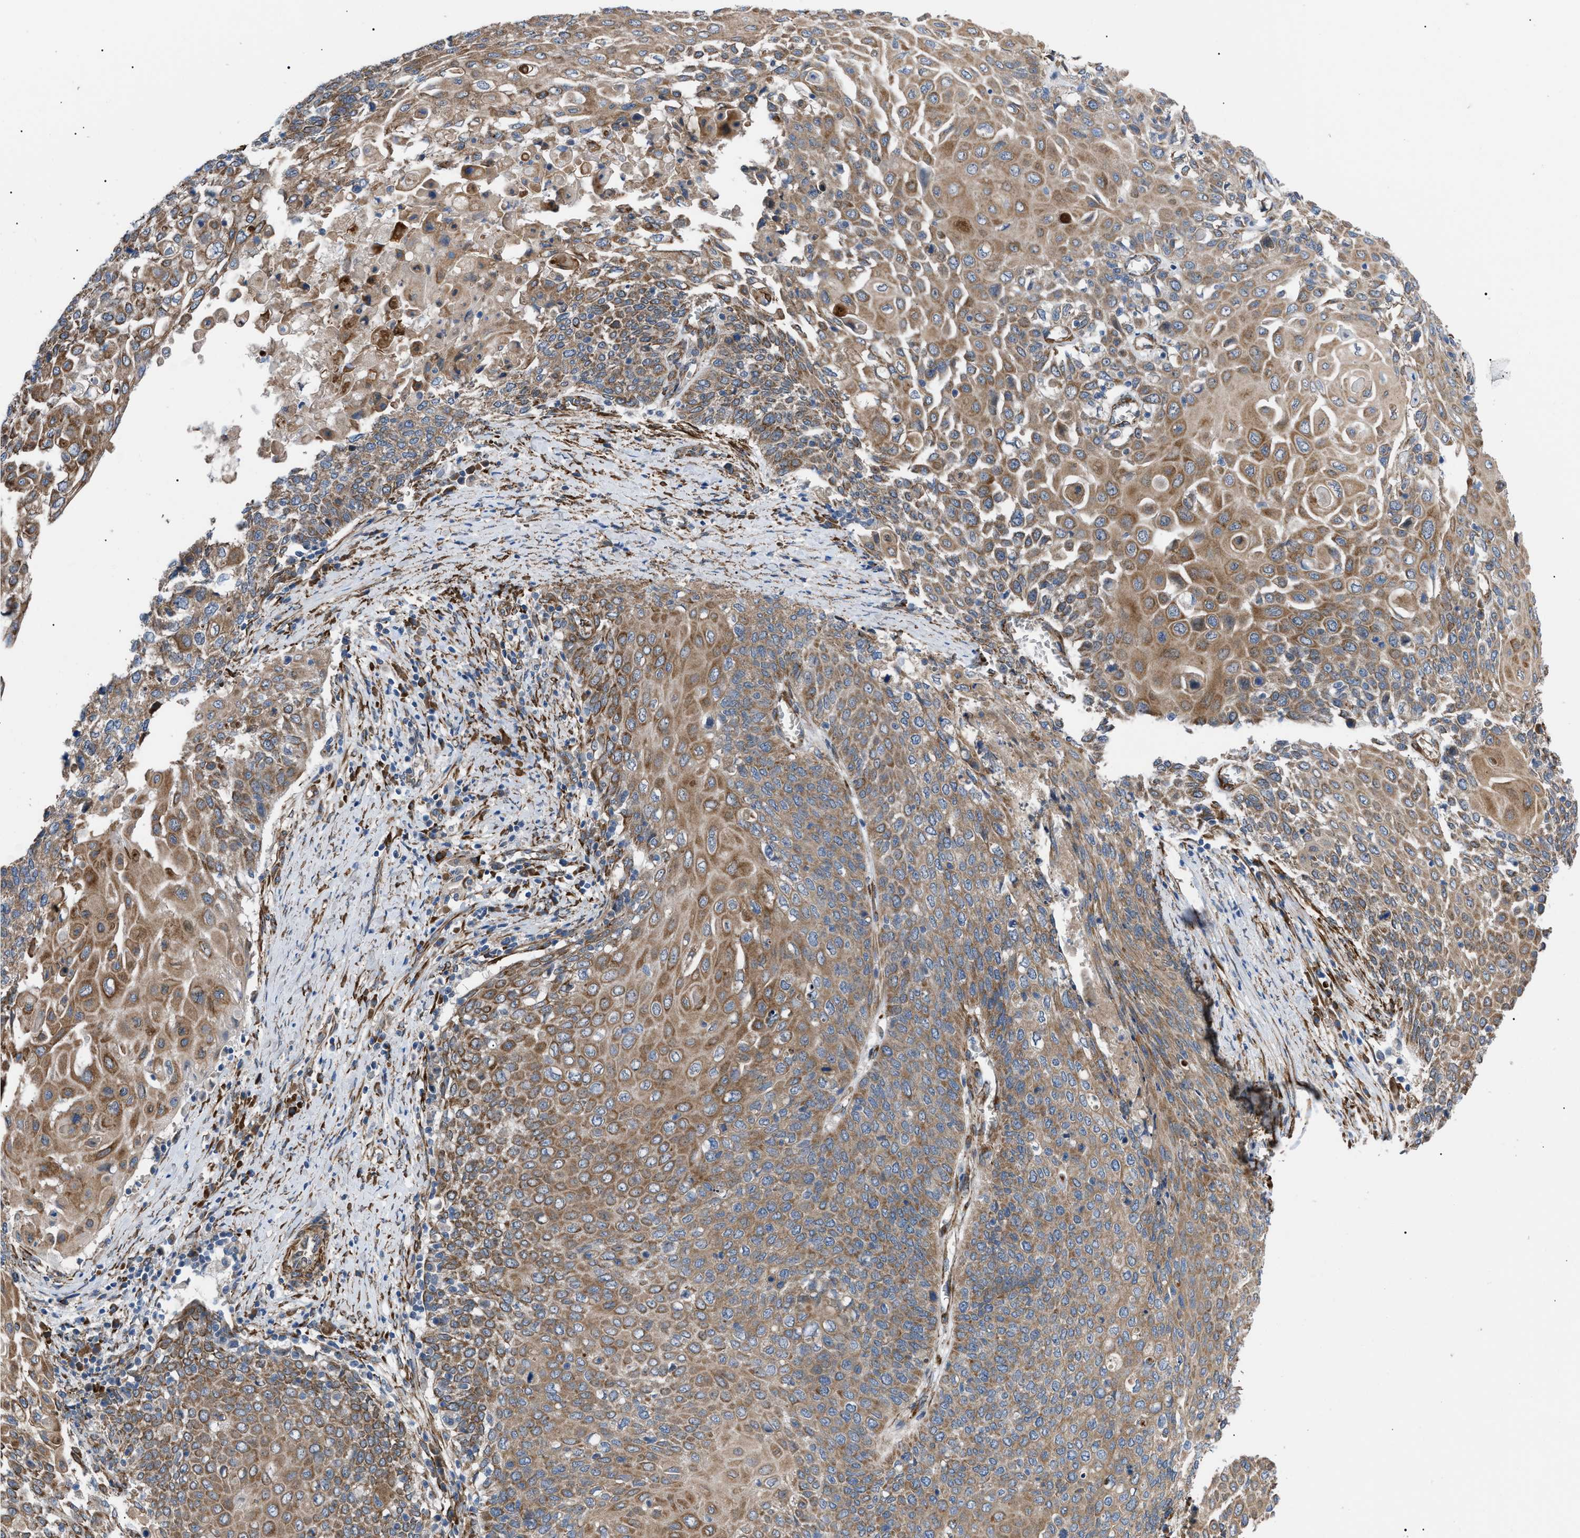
{"staining": {"intensity": "moderate", "quantity": ">75%", "location": "cytoplasmic/membranous"}, "tissue": "cervical cancer", "cell_type": "Tumor cells", "image_type": "cancer", "snomed": [{"axis": "morphology", "description": "Squamous cell carcinoma, NOS"}, {"axis": "topography", "description": "Cervix"}], "caption": "Cervical squamous cell carcinoma tissue exhibits moderate cytoplasmic/membranous positivity in about >75% of tumor cells", "gene": "MYO10", "patient": {"sex": "female", "age": 39}}